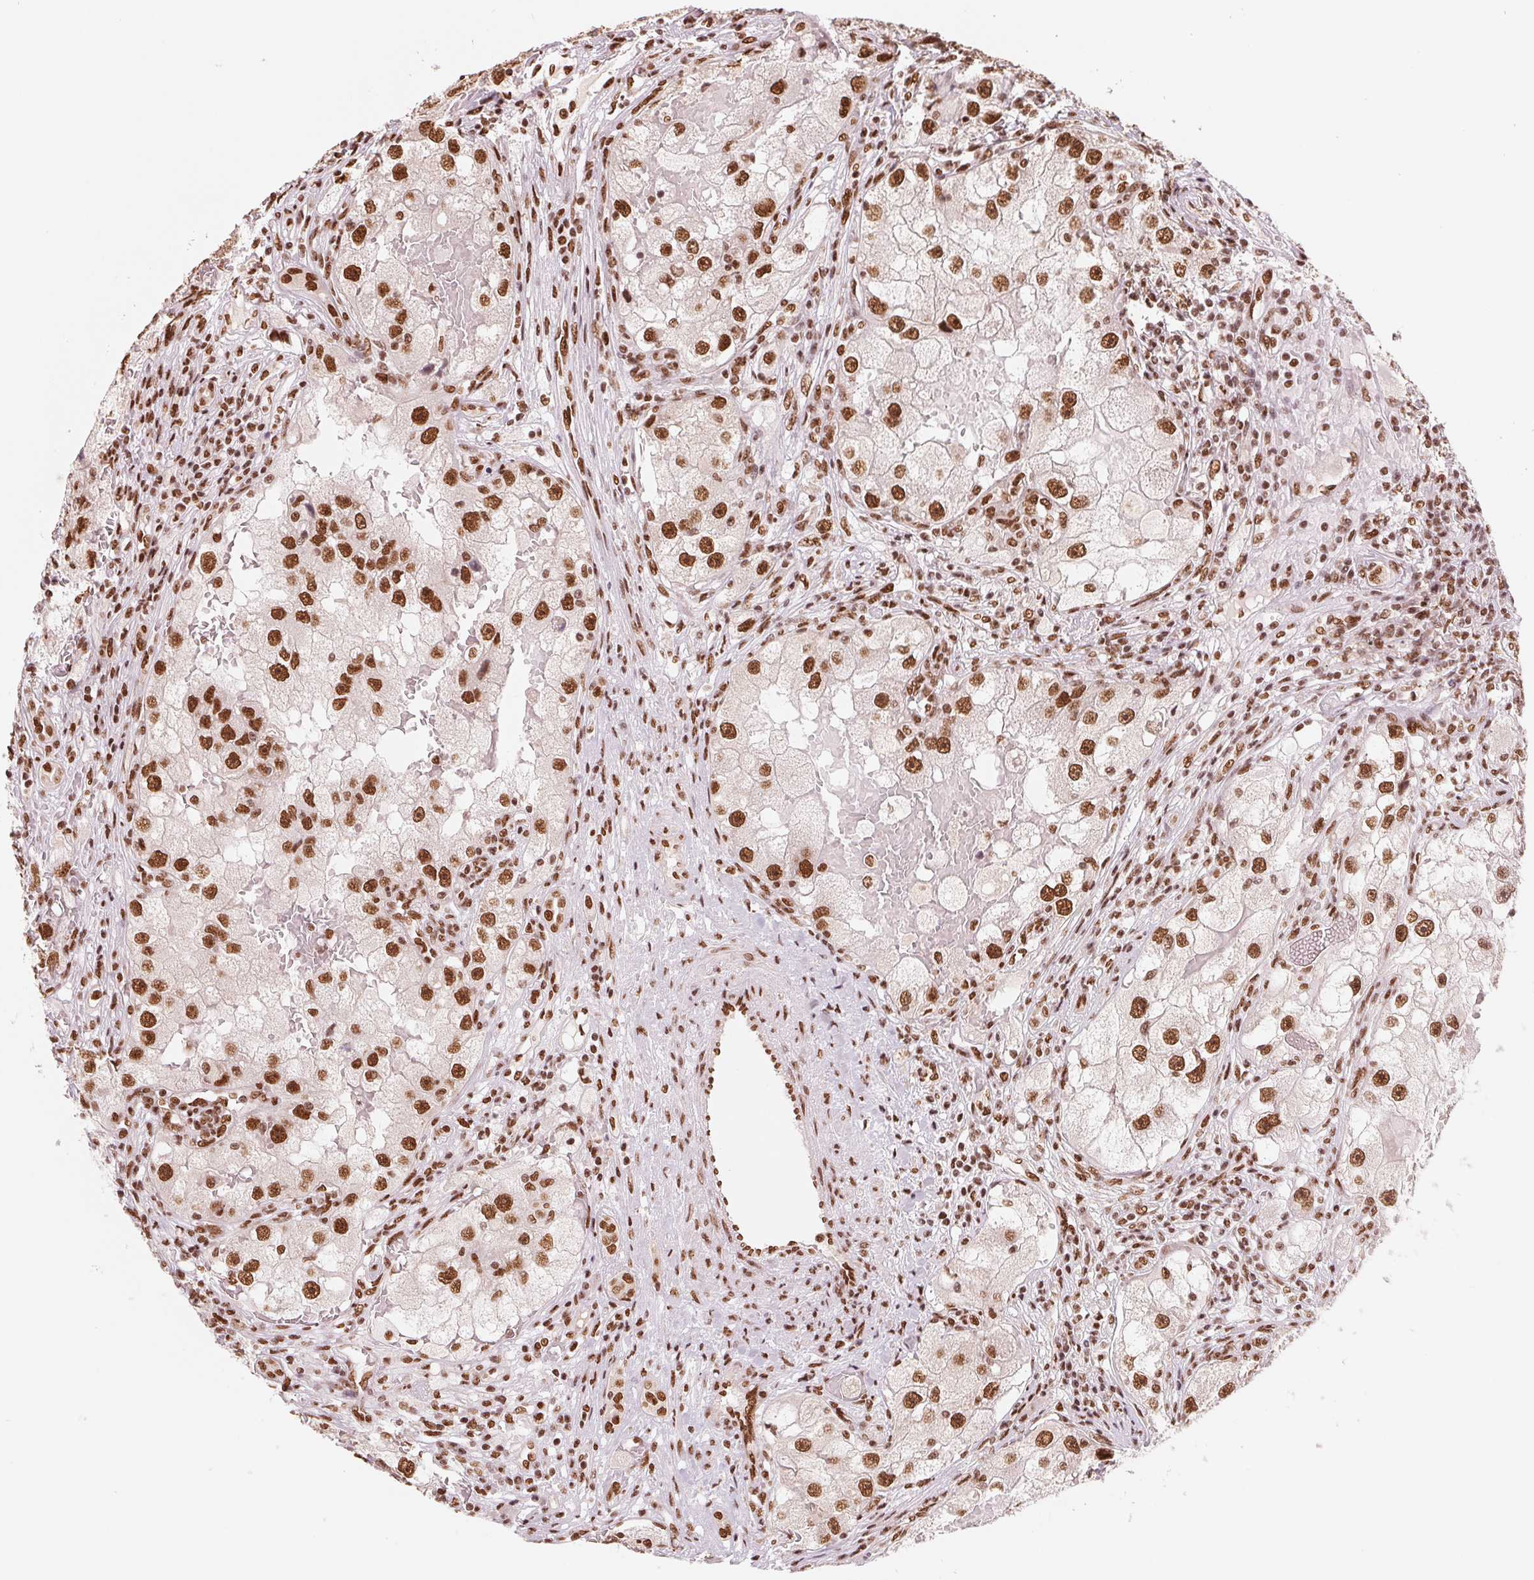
{"staining": {"intensity": "strong", "quantity": ">75%", "location": "nuclear"}, "tissue": "renal cancer", "cell_type": "Tumor cells", "image_type": "cancer", "snomed": [{"axis": "morphology", "description": "Adenocarcinoma, NOS"}, {"axis": "topography", "description": "Kidney"}], "caption": "Protein analysis of adenocarcinoma (renal) tissue displays strong nuclear staining in about >75% of tumor cells.", "gene": "TTLL9", "patient": {"sex": "male", "age": 63}}